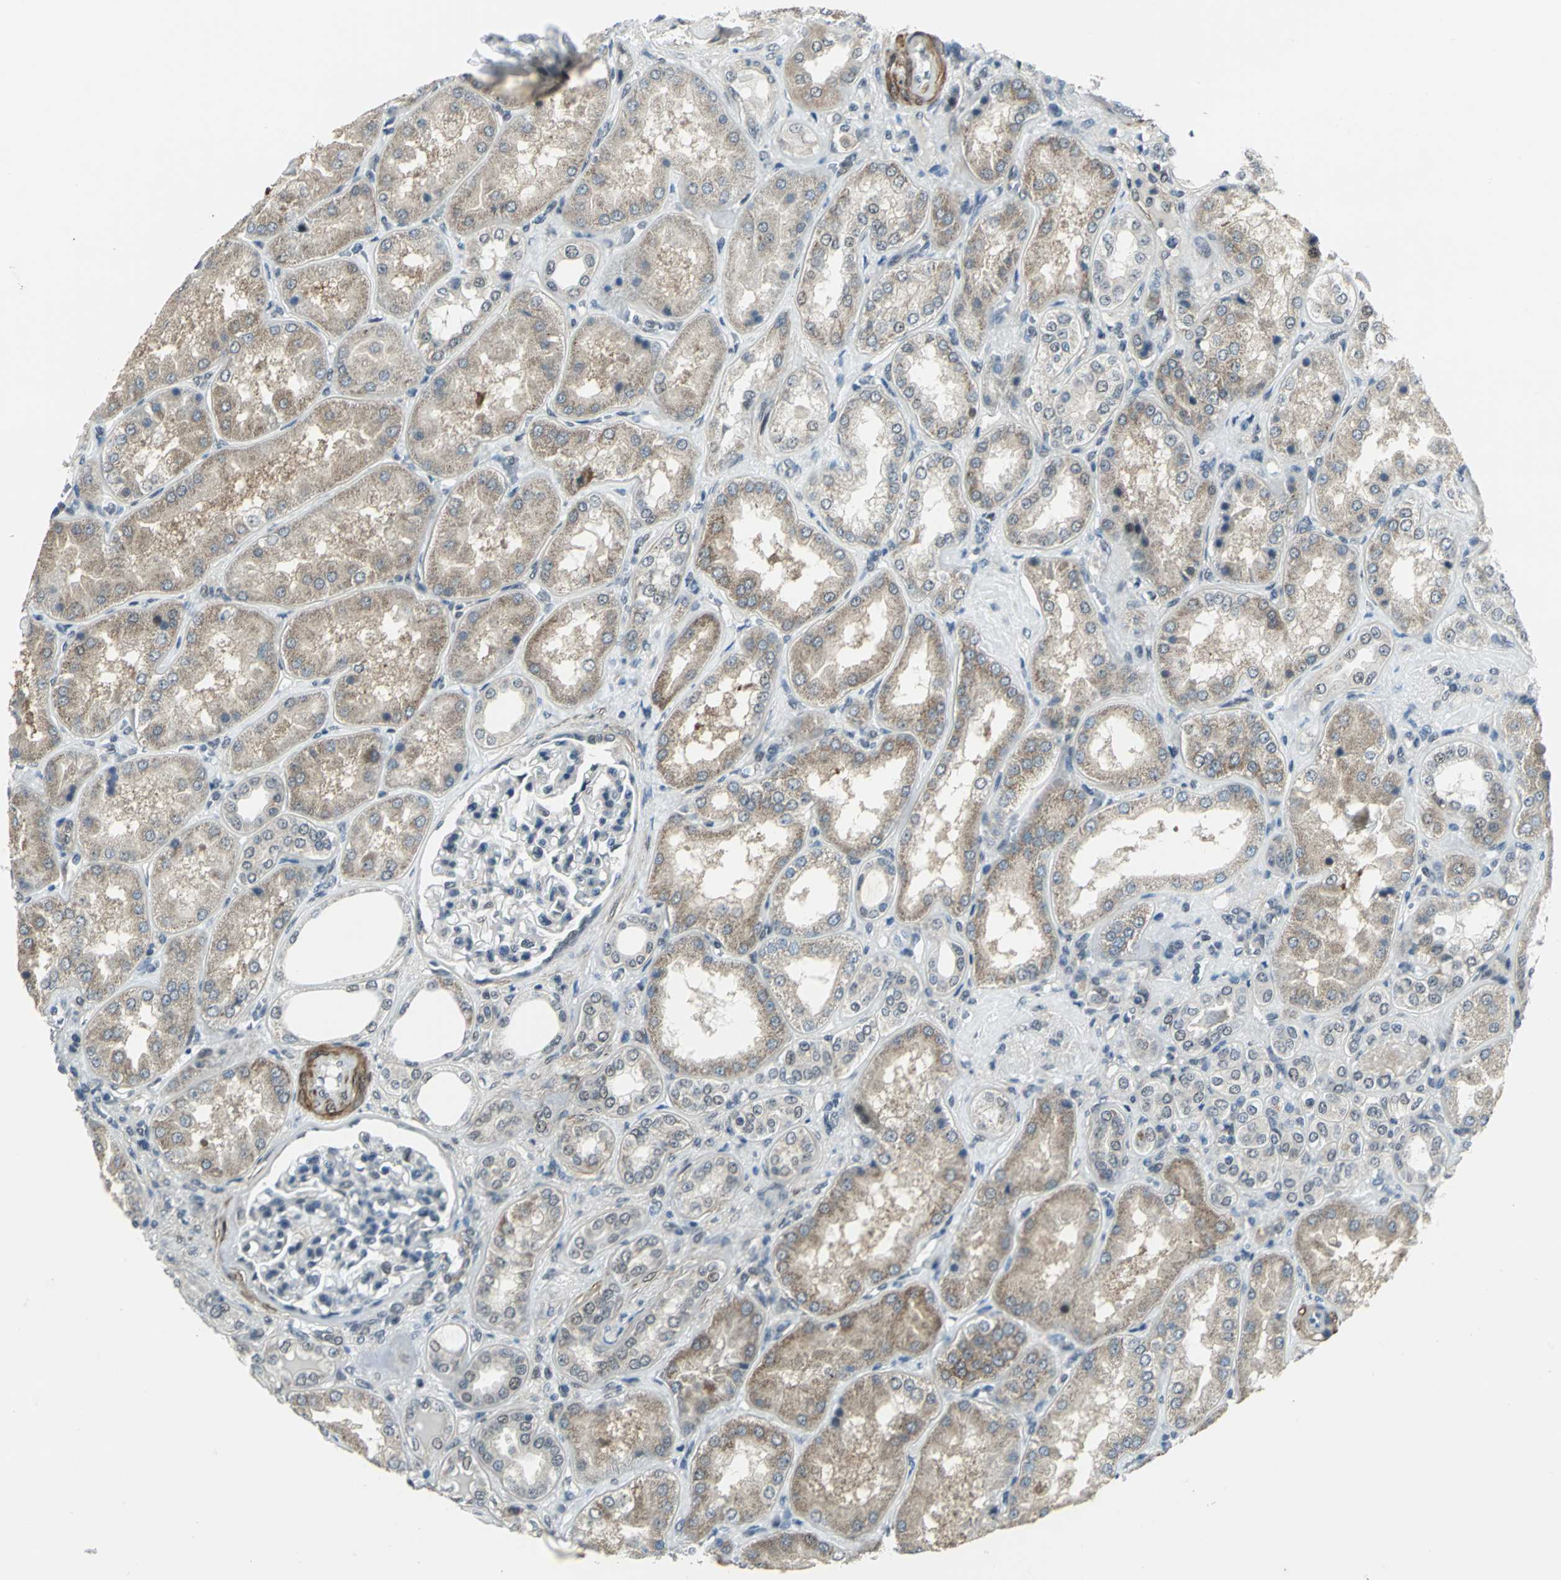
{"staining": {"intensity": "negative", "quantity": "none", "location": "none"}, "tissue": "kidney", "cell_type": "Cells in glomeruli", "image_type": "normal", "snomed": [{"axis": "morphology", "description": "Normal tissue, NOS"}, {"axis": "topography", "description": "Kidney"}], "caption": "IHC of unremarkable kidney exhibits no expression in cells in glomeruli. Nuclei are stained in blue.", "gene": "MTA1", "patient": {"sex": "female", "age": 56}}